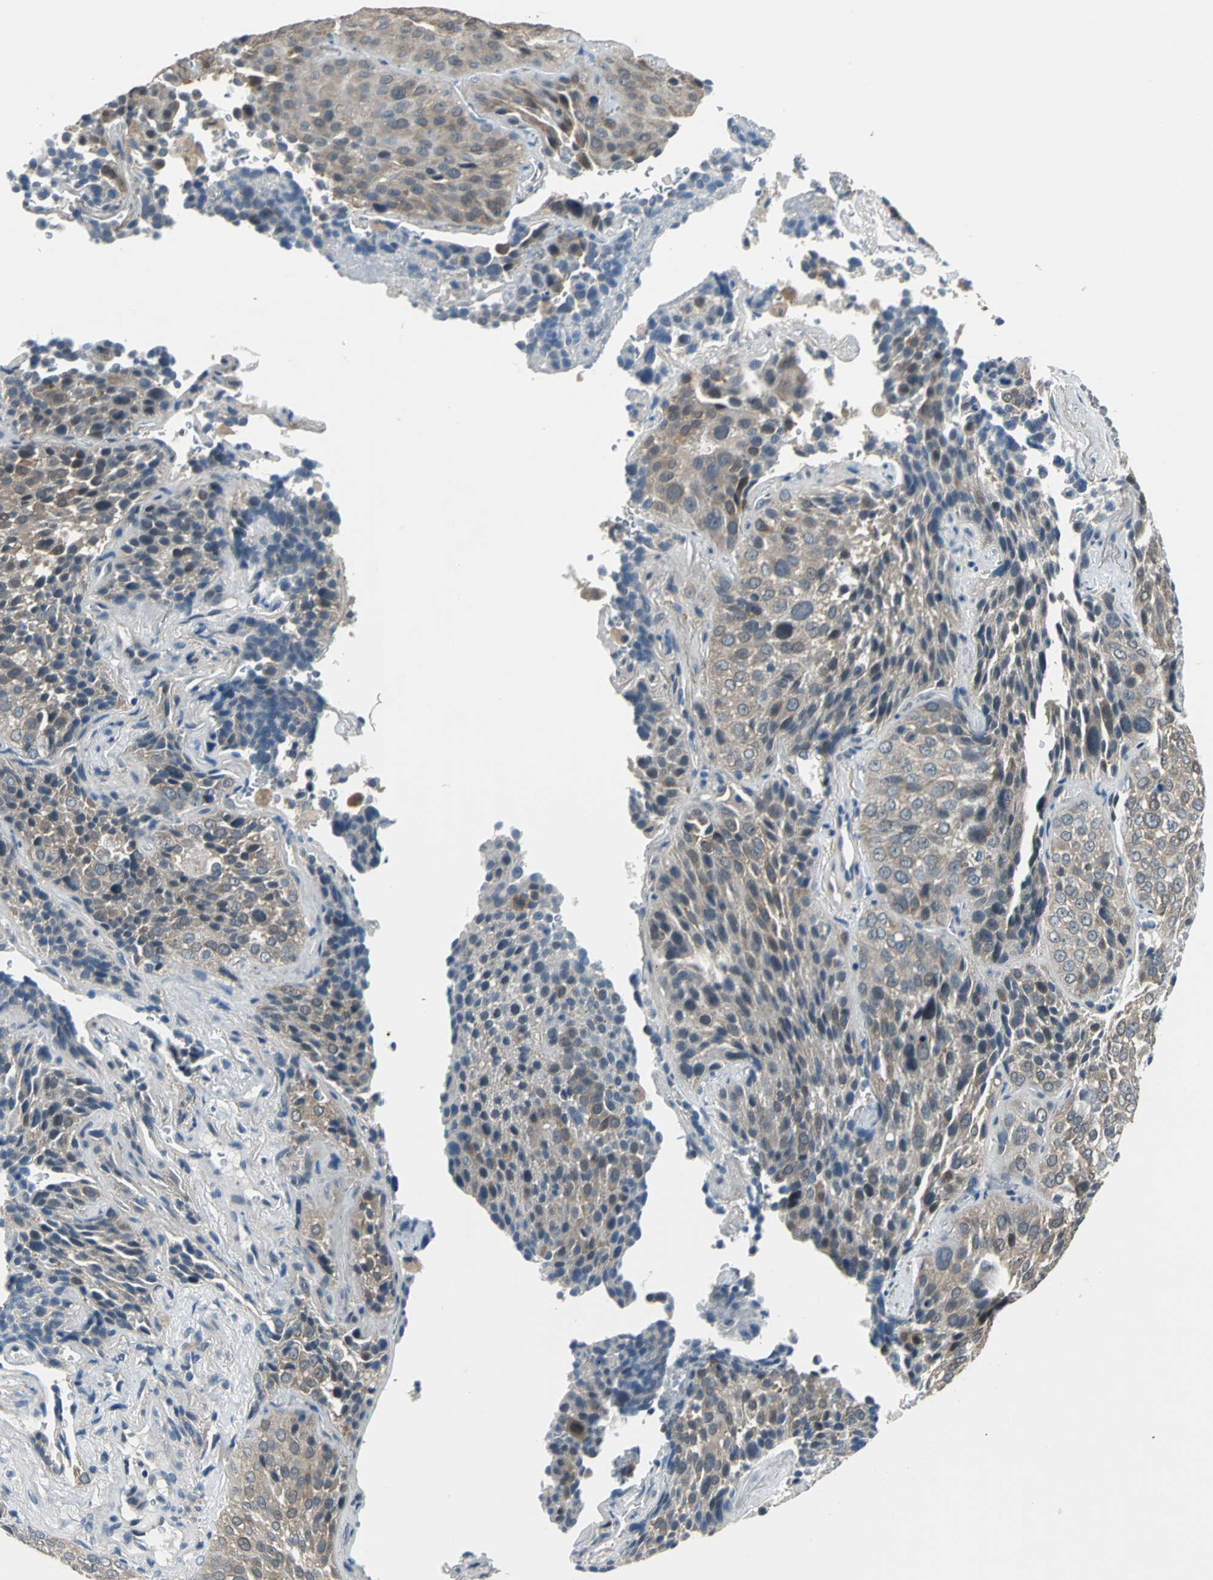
{"staining": {"intensity": "moderate", "quantity": "<25%", "location": "cytoplasmic/membranous"}, "tissue": "lung cancer", "cell_type": "Tumor cells", "image_type": "cancer", "snomed": [{"axis": "morphology", "description": "Squamous cell carcinoma, NOS"}, {"axis": "topography", "description": "Lung"}], "caption": "About <25% of tumor cells in human lung cancer (squamous cell carcinoma) reveal moderate cytoplasmic/membranous protein staining as visualized by brown immunohistochemical staining.", "gene": "ZNF415", "patient": {"sex": "male", "age": 54}}